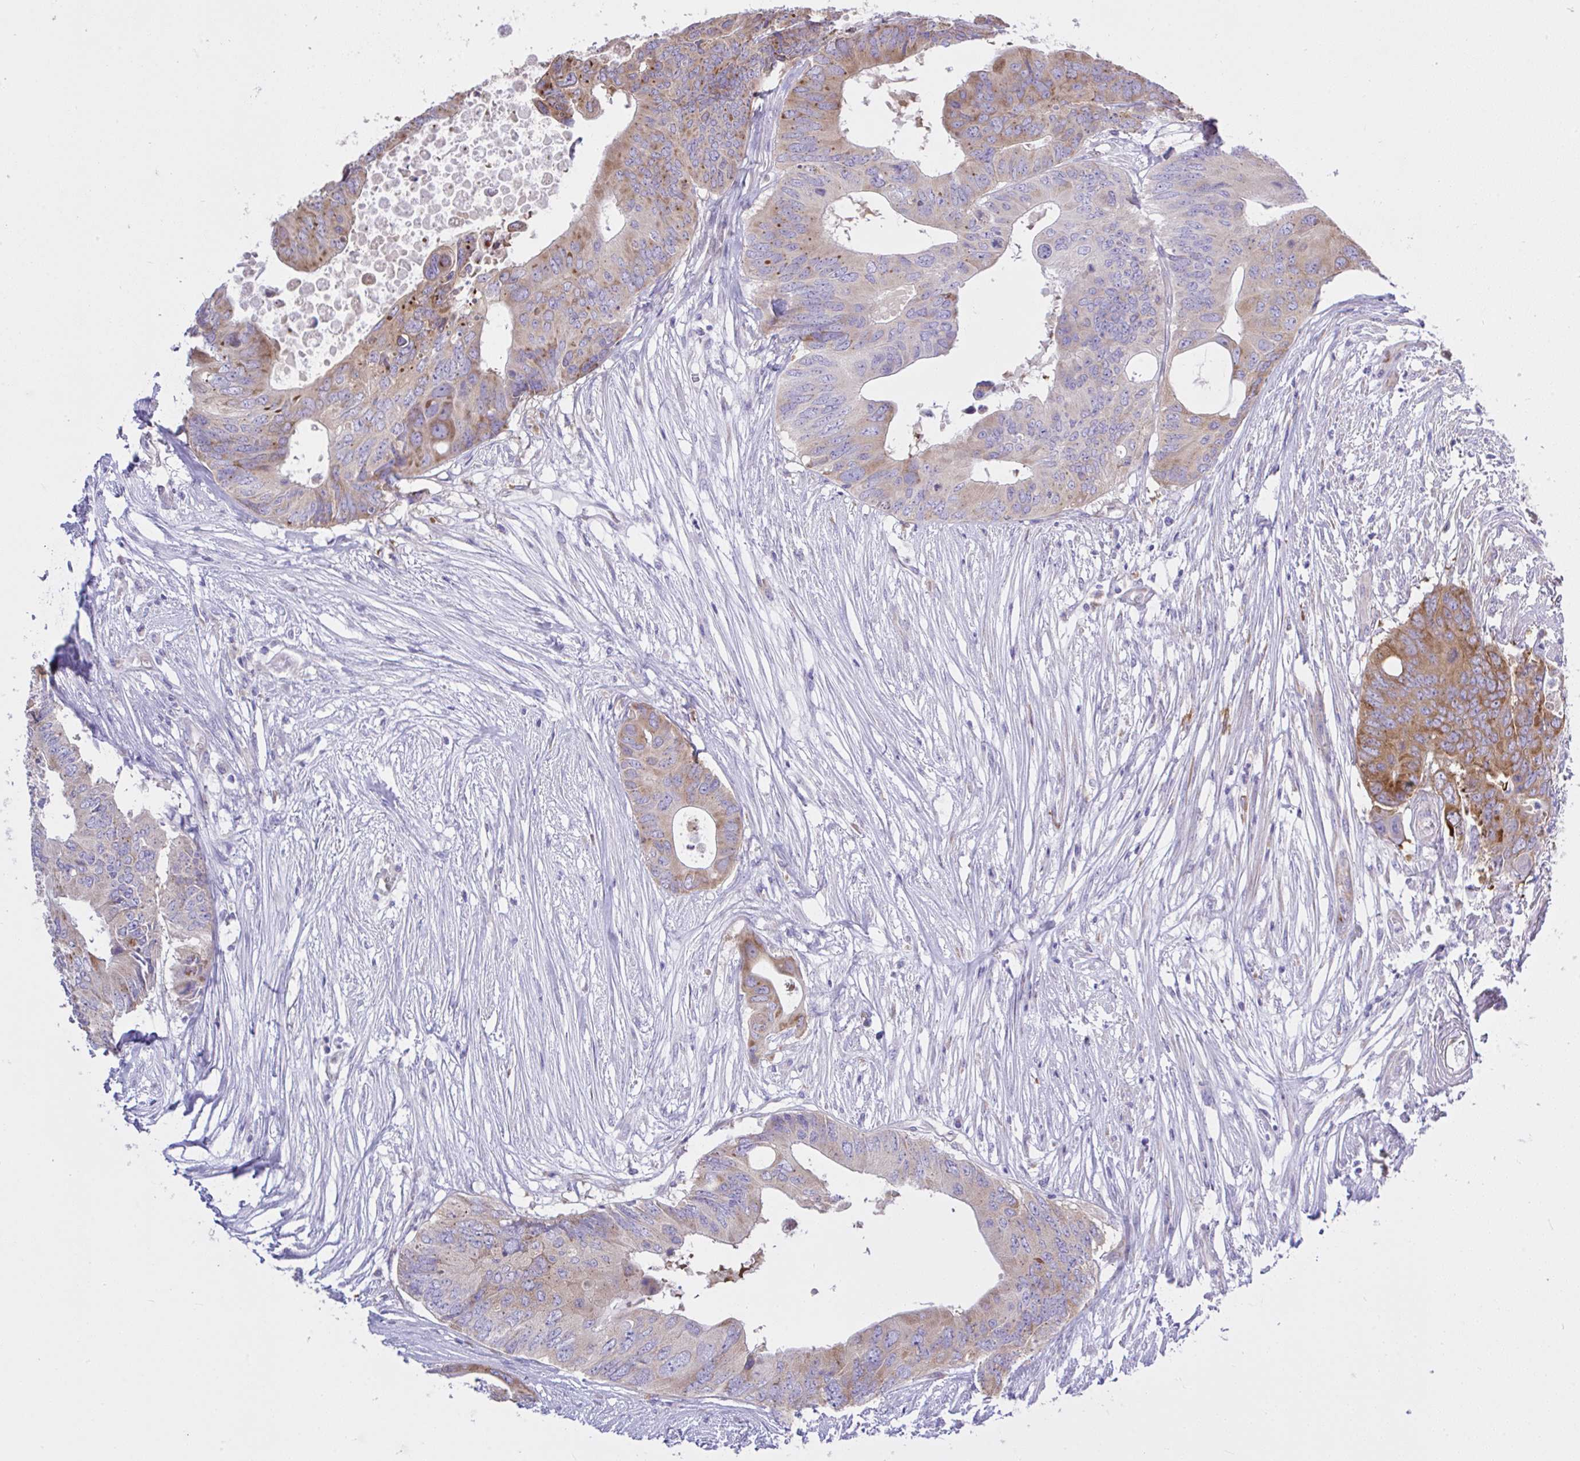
{"staining": {"intensity": "moderate", "quantity": "<25%", "location": "cytoplasmic/membranous"}, "tissue": "colorectal cancer", "cell_type": "Tumor cells", "image_type": "cancer", "snomed": [{"axis": "morphology", "description": "Adenocarcinoma, NOS"}, {"axis": "topography", "description": "Colon"}], "caption": "A histopathology image of colorectal adenocarcinoma stained for a protein demonstrates moderate cytoplasmic/membranous brown staining in tumor cells. (Stains: DAB in brown, nuclei in blue, Microscopy: brightfield microscopy at high magnification).", "gene": "EEF1A2", "patient": {"sex": "male", "age": 71}}